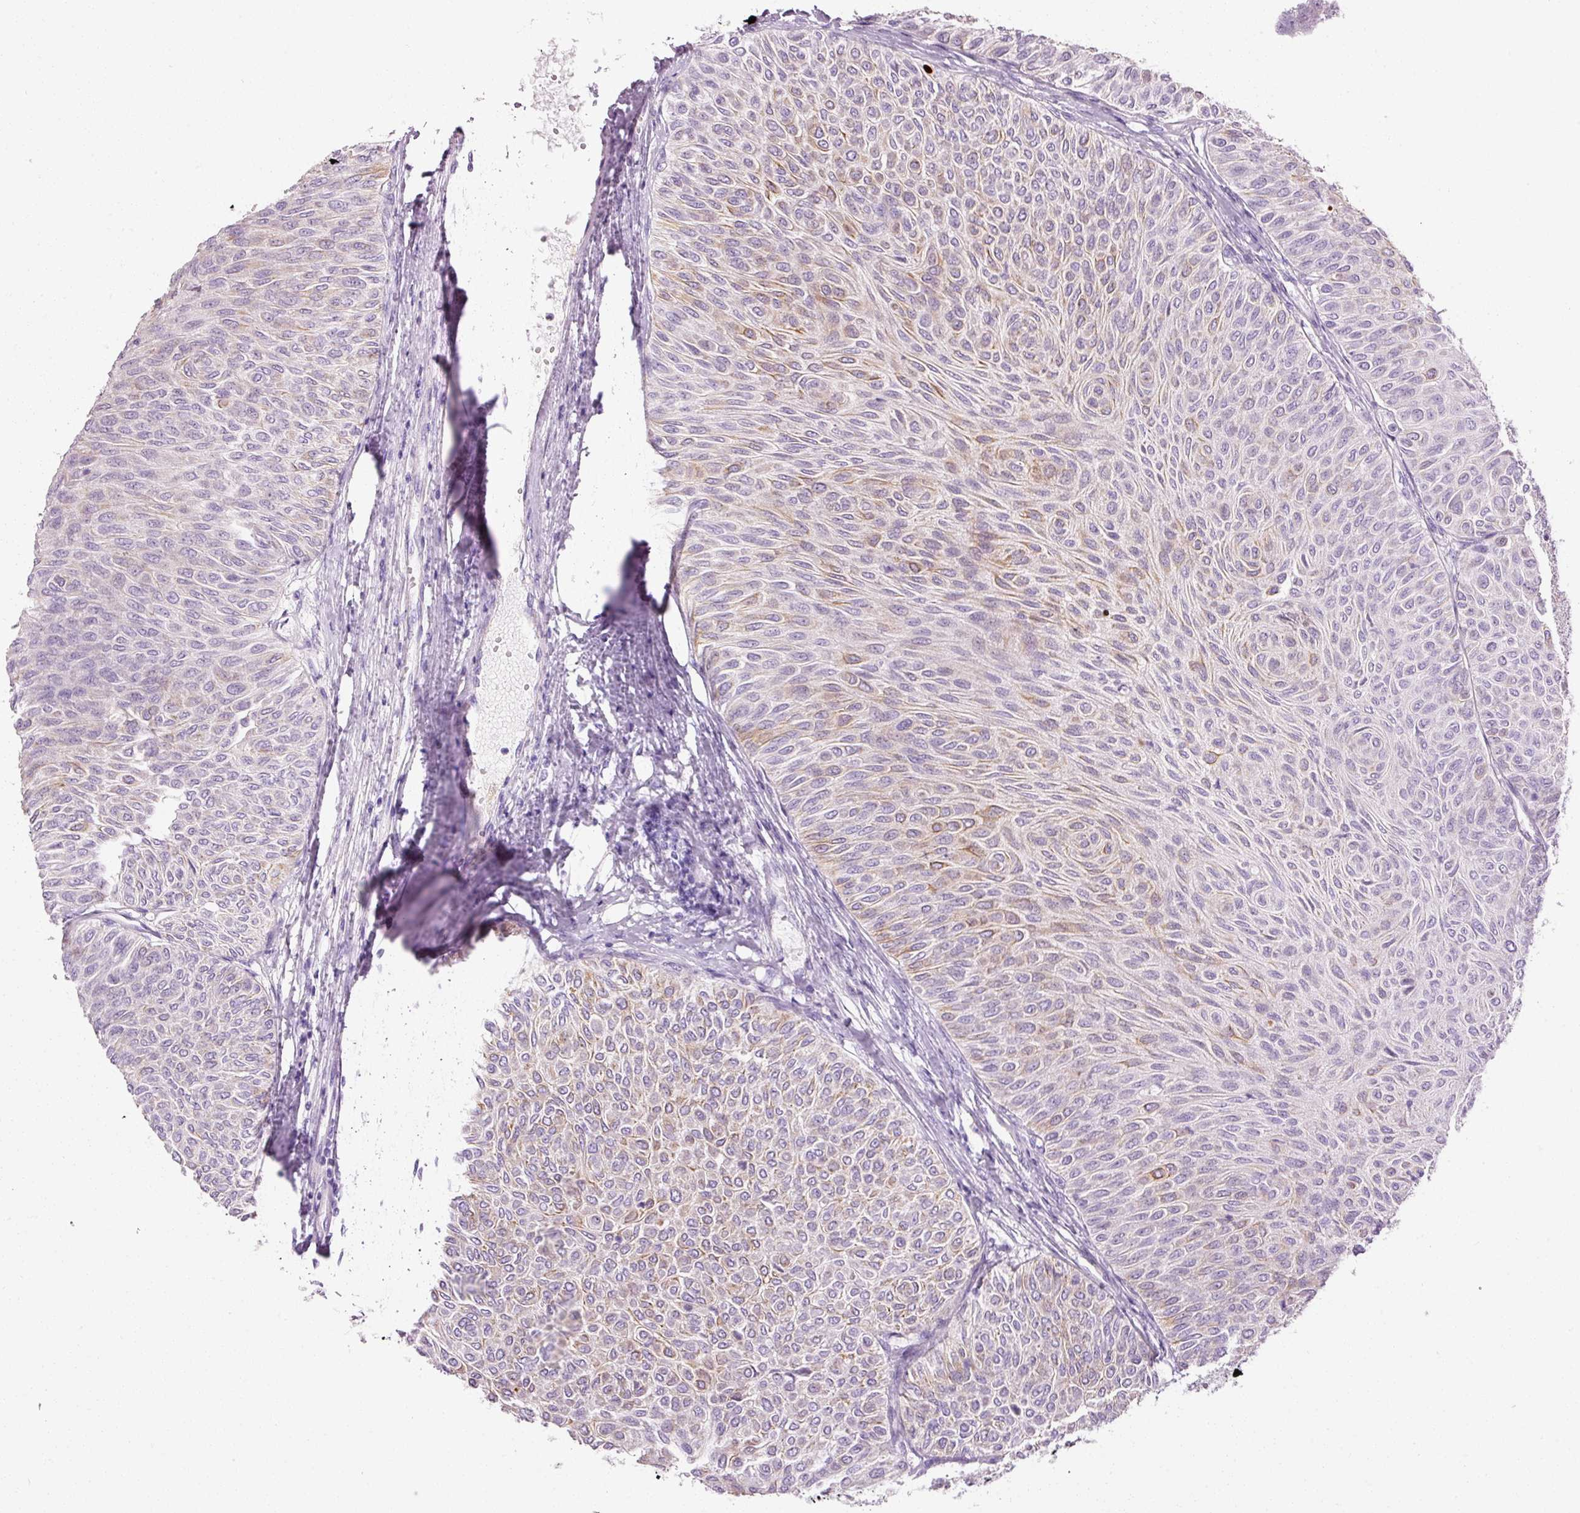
{"staining": {"intensity": "moderate", "quantity": "<25%", "location": "cytoplasmic/membranous"}, "tissue": "urothelial cancer", "cell_type": "Tumor cells", "image_type": "cancer", "snomed": [{"axis": "morphology", "description": "Urothelial carcinoma, Low grade"}, {"axis": "topography", "description": "Urinary bladder"}], "caption": "IHC photomicrograph of human low-grade urothelial carcinoma stained for a protein (brown), which demonstrates low levels of moderate cytoplasmic/membranous staining in approximately <25% of tumor cells.", "gene": "ANKRD20A1", "patient": {"sex": "male", "age": 78}}